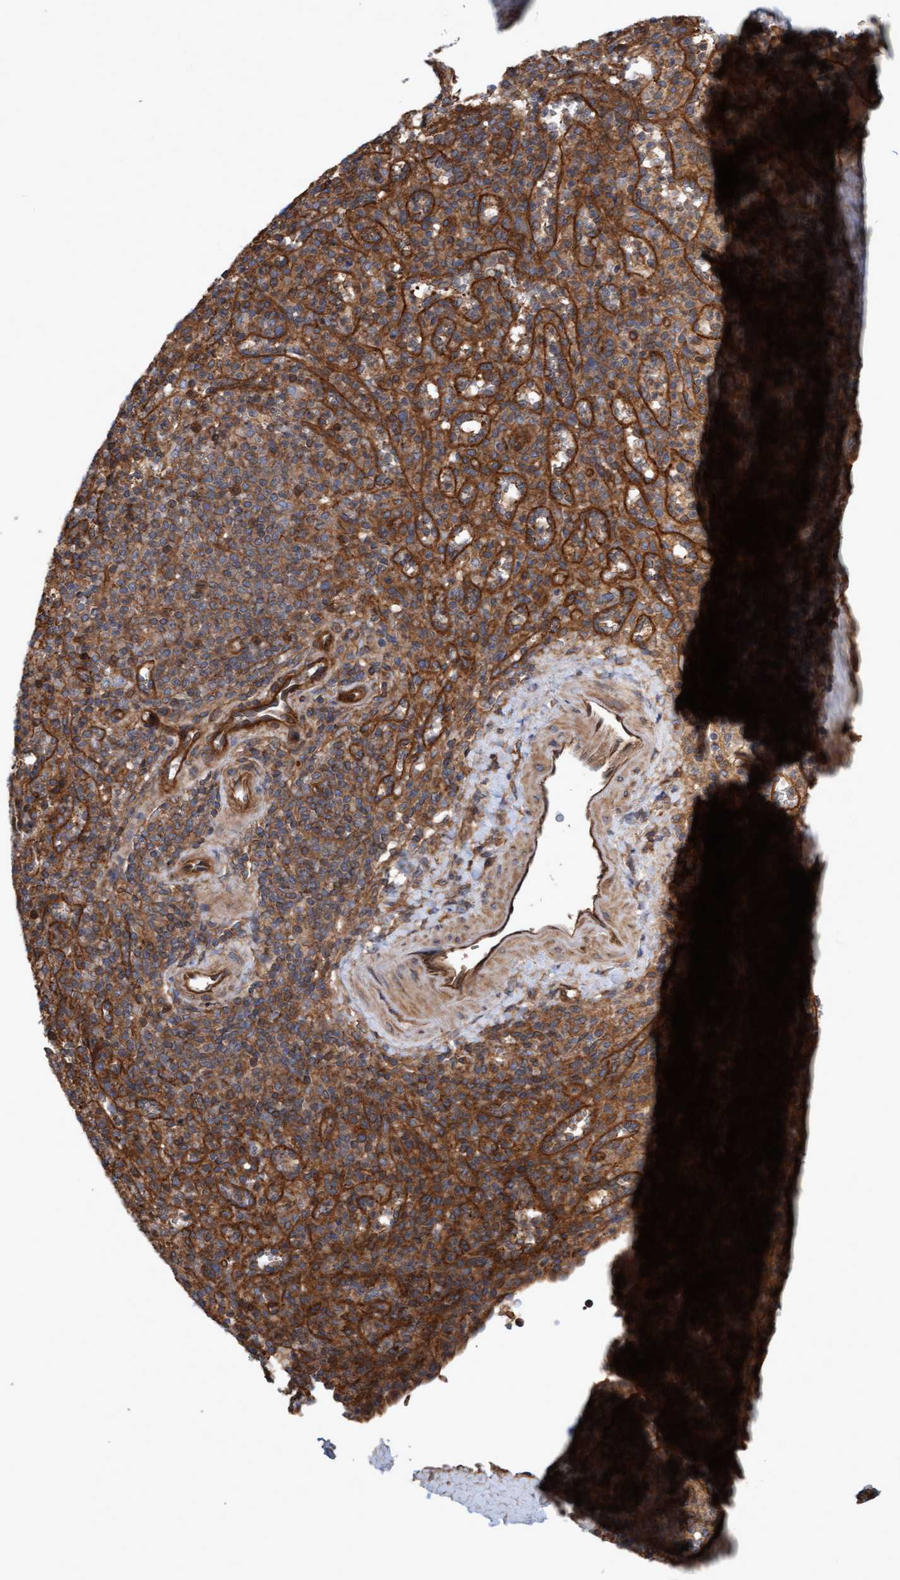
{"staining": {"intensity": "moderate", "quantity": "25%-75%", "location": "cytoplasmic/membranous"}, "tissue": "spleen", "cell_type": "Cells in red pulp", "image_type": "normal", "snomed": [{"axis": "morphology", "description": "Normal tissue, NOS"}, {"axis": "topography", "description": "Spleen"}], "caption": "This micrograph displays immunohistochemistry (IHC) staining of benign human spleen, with medium moderate cytoplasmic/membranous positivity in about 25%-75% of cells in red pulp.", "gene": "ERAL1", "patient": {"sex": "male", "age": 36}}